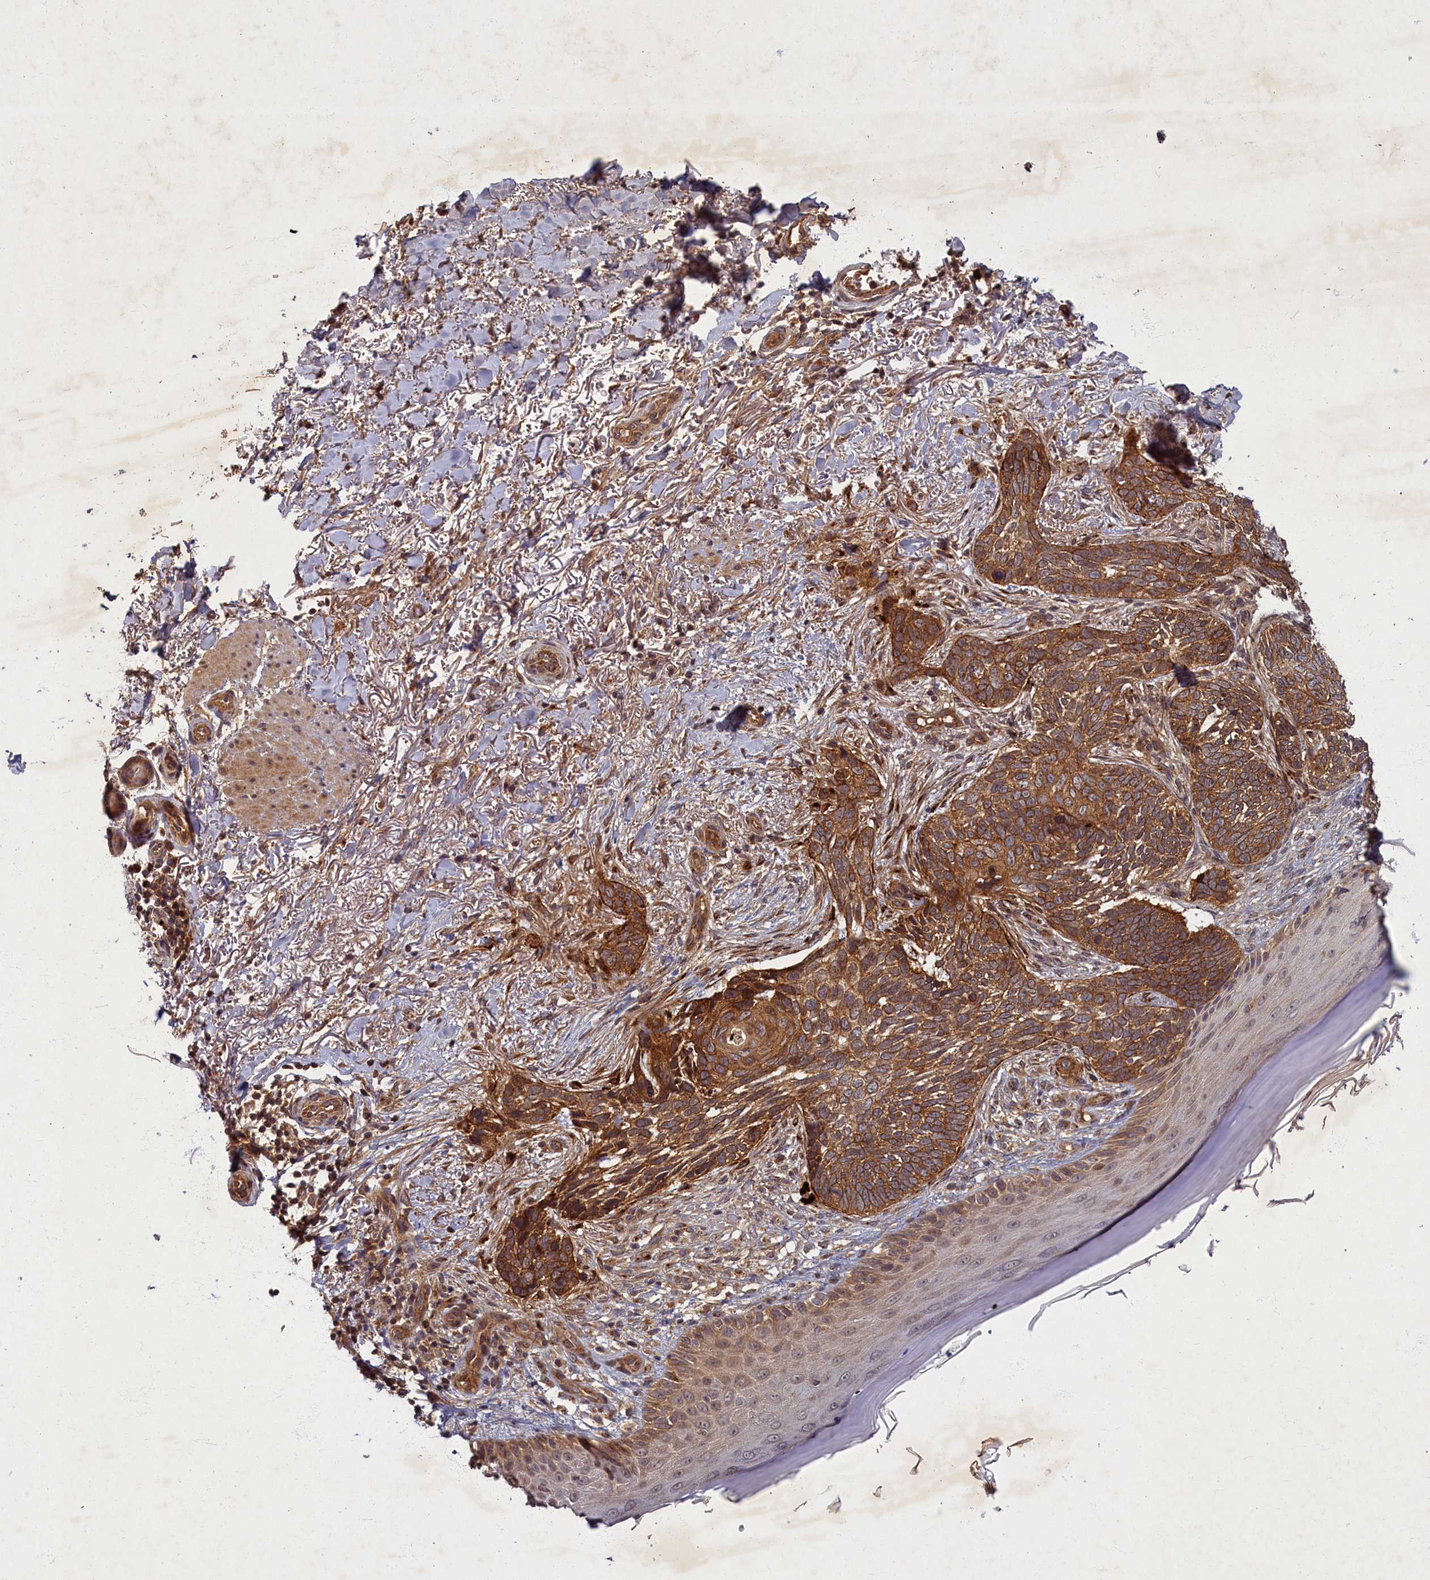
{"staining": {"intensity": "moderate", "quantity": ">75%", "location": "cytoplasmic/membranous"}, "tissue": "skin cancer", "cell_type": "Tumor cells", "image_type": "cancer", "snomed": [{"axis": "morphology", "description": "Normal tissue, NOS"}, {"axis": "morphology", "description": "Basal cell carcinoma"}, {"axis": "topography", "description": "Skin"}], "caption": "Immunohistochemical staining of skin cancer (basal cell carcinoma) shows medium levels of moderate cytoplasmic/membranous protein expression in approximately >75% of tumor cells.", "gene": "BICD1", "patient": {"sex": "female", "age": 67}}